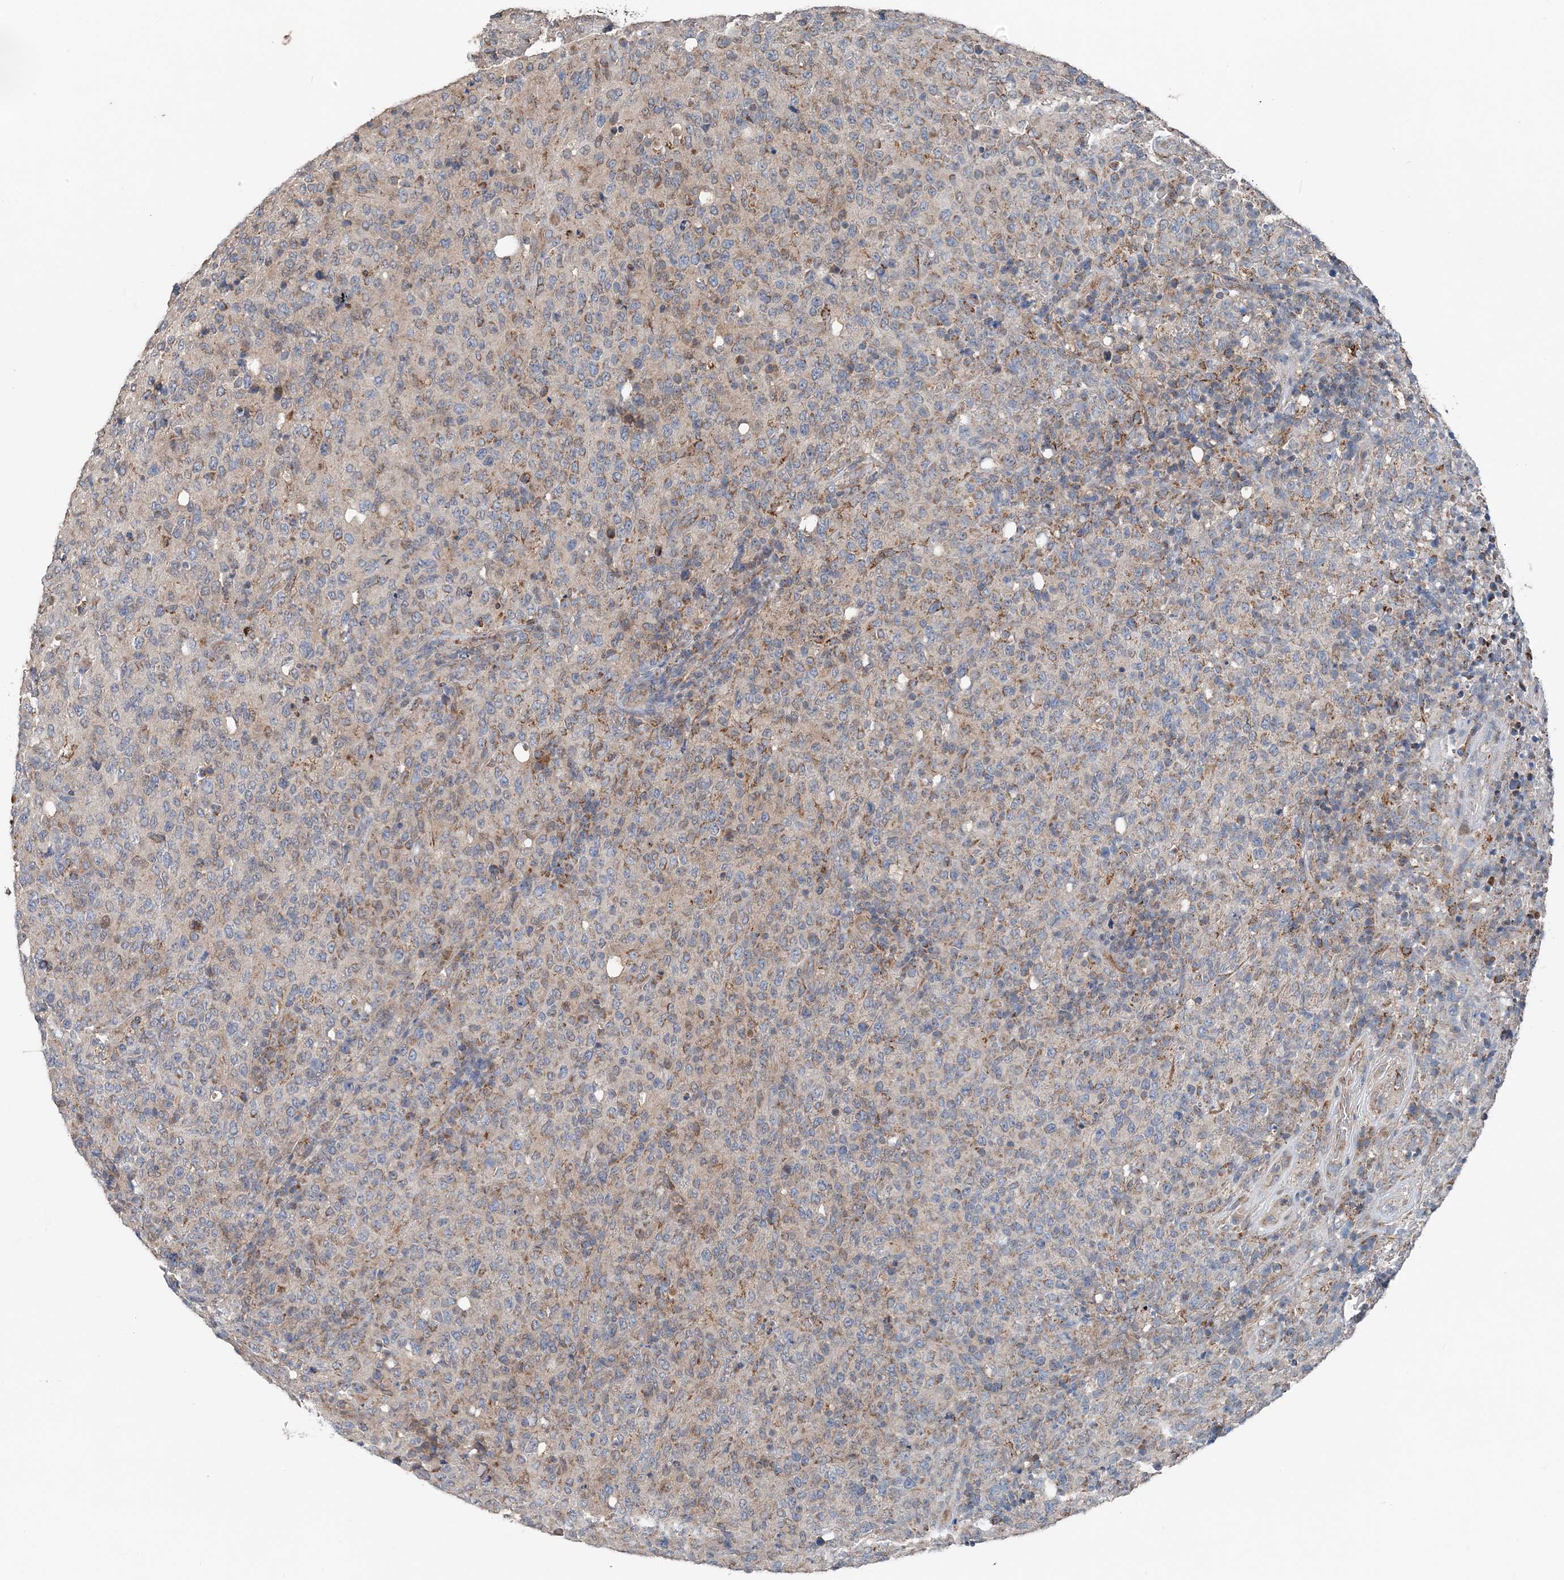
{"staining": {"intensity": "moderate", "quantity": "<25%", "location": "cytoplasmic/membranous"}, "tissue": "lymphoma", "cell_type": "Tumor cells", "image_type": "cancer", "snomed": [{"axis": "morphology", "description": "Malignant lymphoma, non-Hodgkin's type, High grade"}, {"axis": "topography", "description": "Tonsil"}], "caption": "Malignant lymphoma, non-Hodgkin's type (high-grade) stained with a brown dye demonstrates moderate cytoplasmic/membranous positive staining in approximately <25% of tumor cells.", "gene": "SPRY2", "patient": {"sex": "female", "age": 36}}